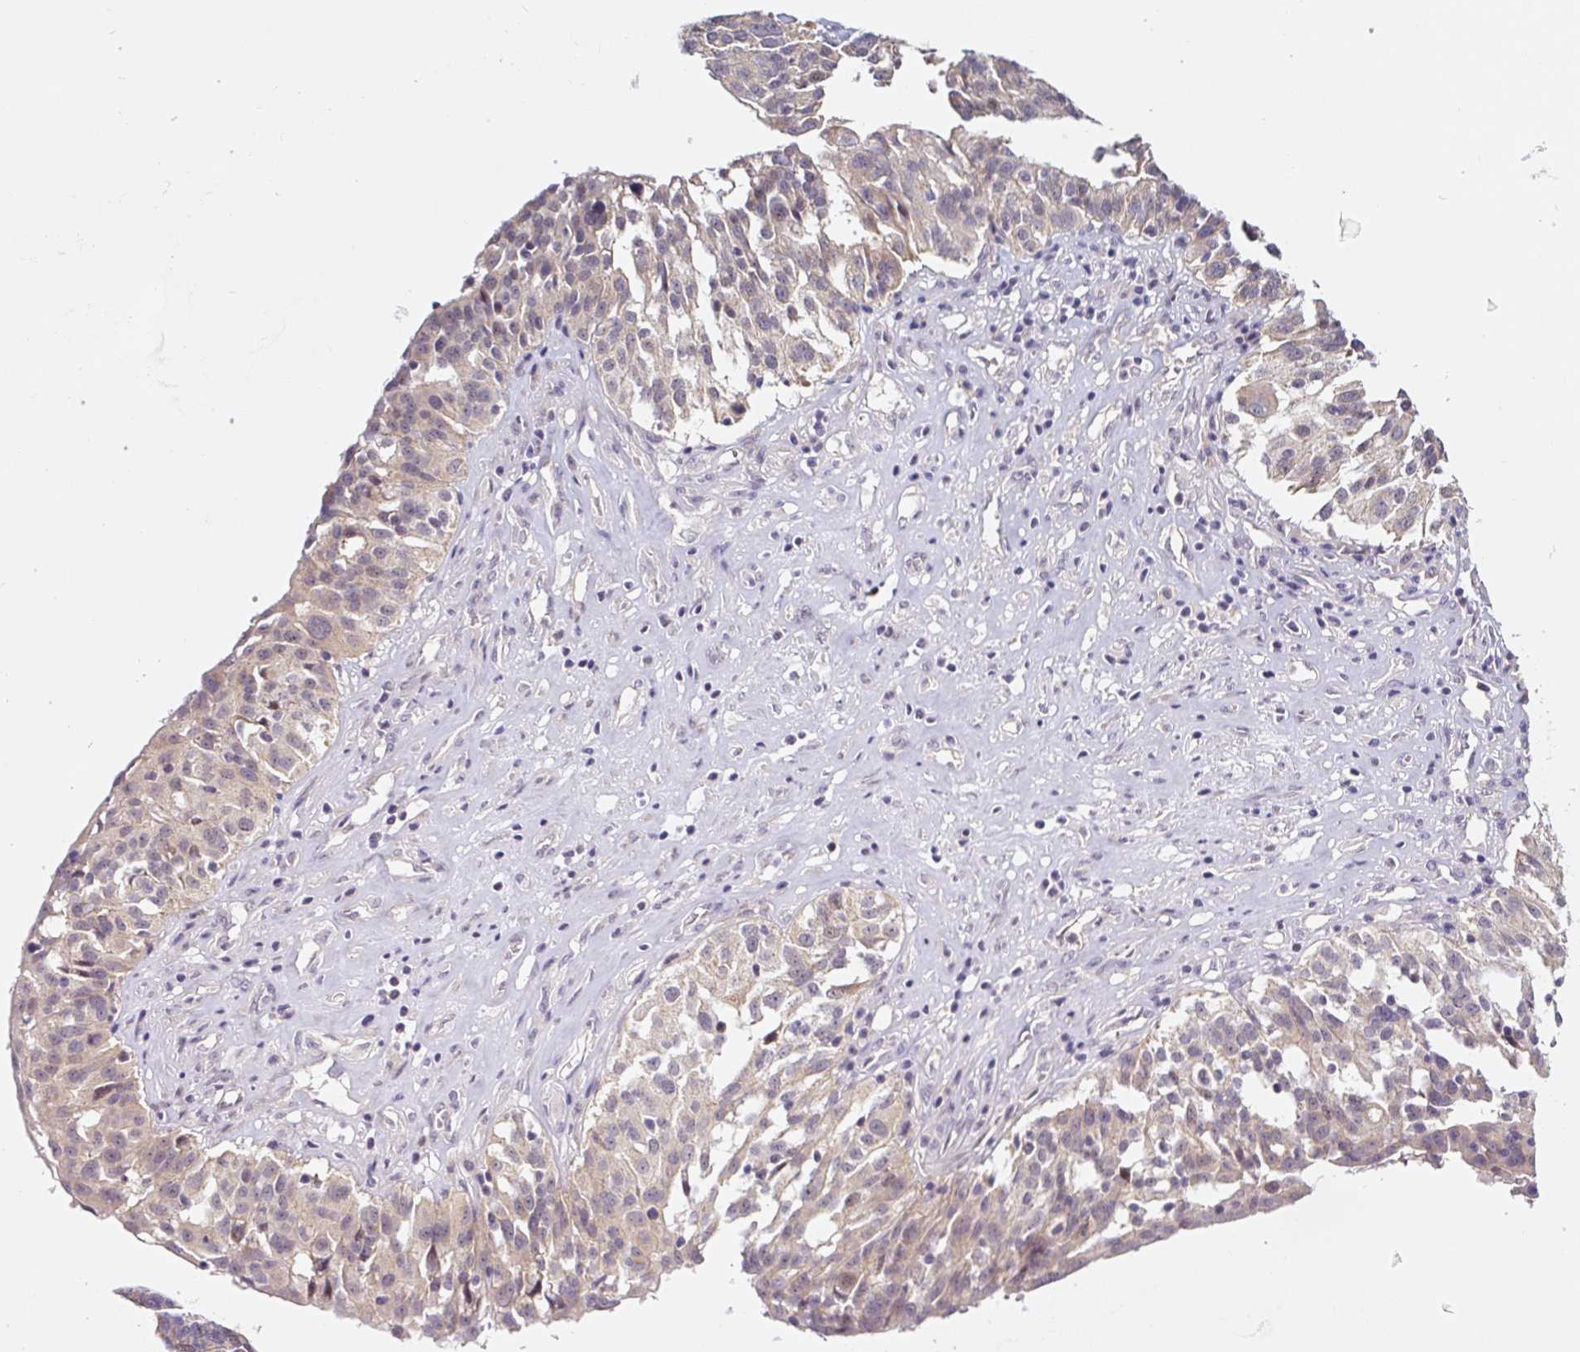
{"staining": {"intensity": "weak", "quantity": "<25%", "location": "cytoplasmic/membranous"}, "tissue": "ovarian cancer", "cell_type": "Tumor cells", "image_type": "cancer", "snomed": [{"axis": "morphology", "description": "Cystadenocarcinoma, serous, NOS"}, {"axis": "topography", "description": "Ovary"}], "caption": "Immunohistochemistry (IHC) photomicrograph of human ovarian cancer stained for a protein (brown), which exhibits no staining in tumor cells.", "gene": "PRKAA2", "patient": {"sex": "female", "age": 59}}